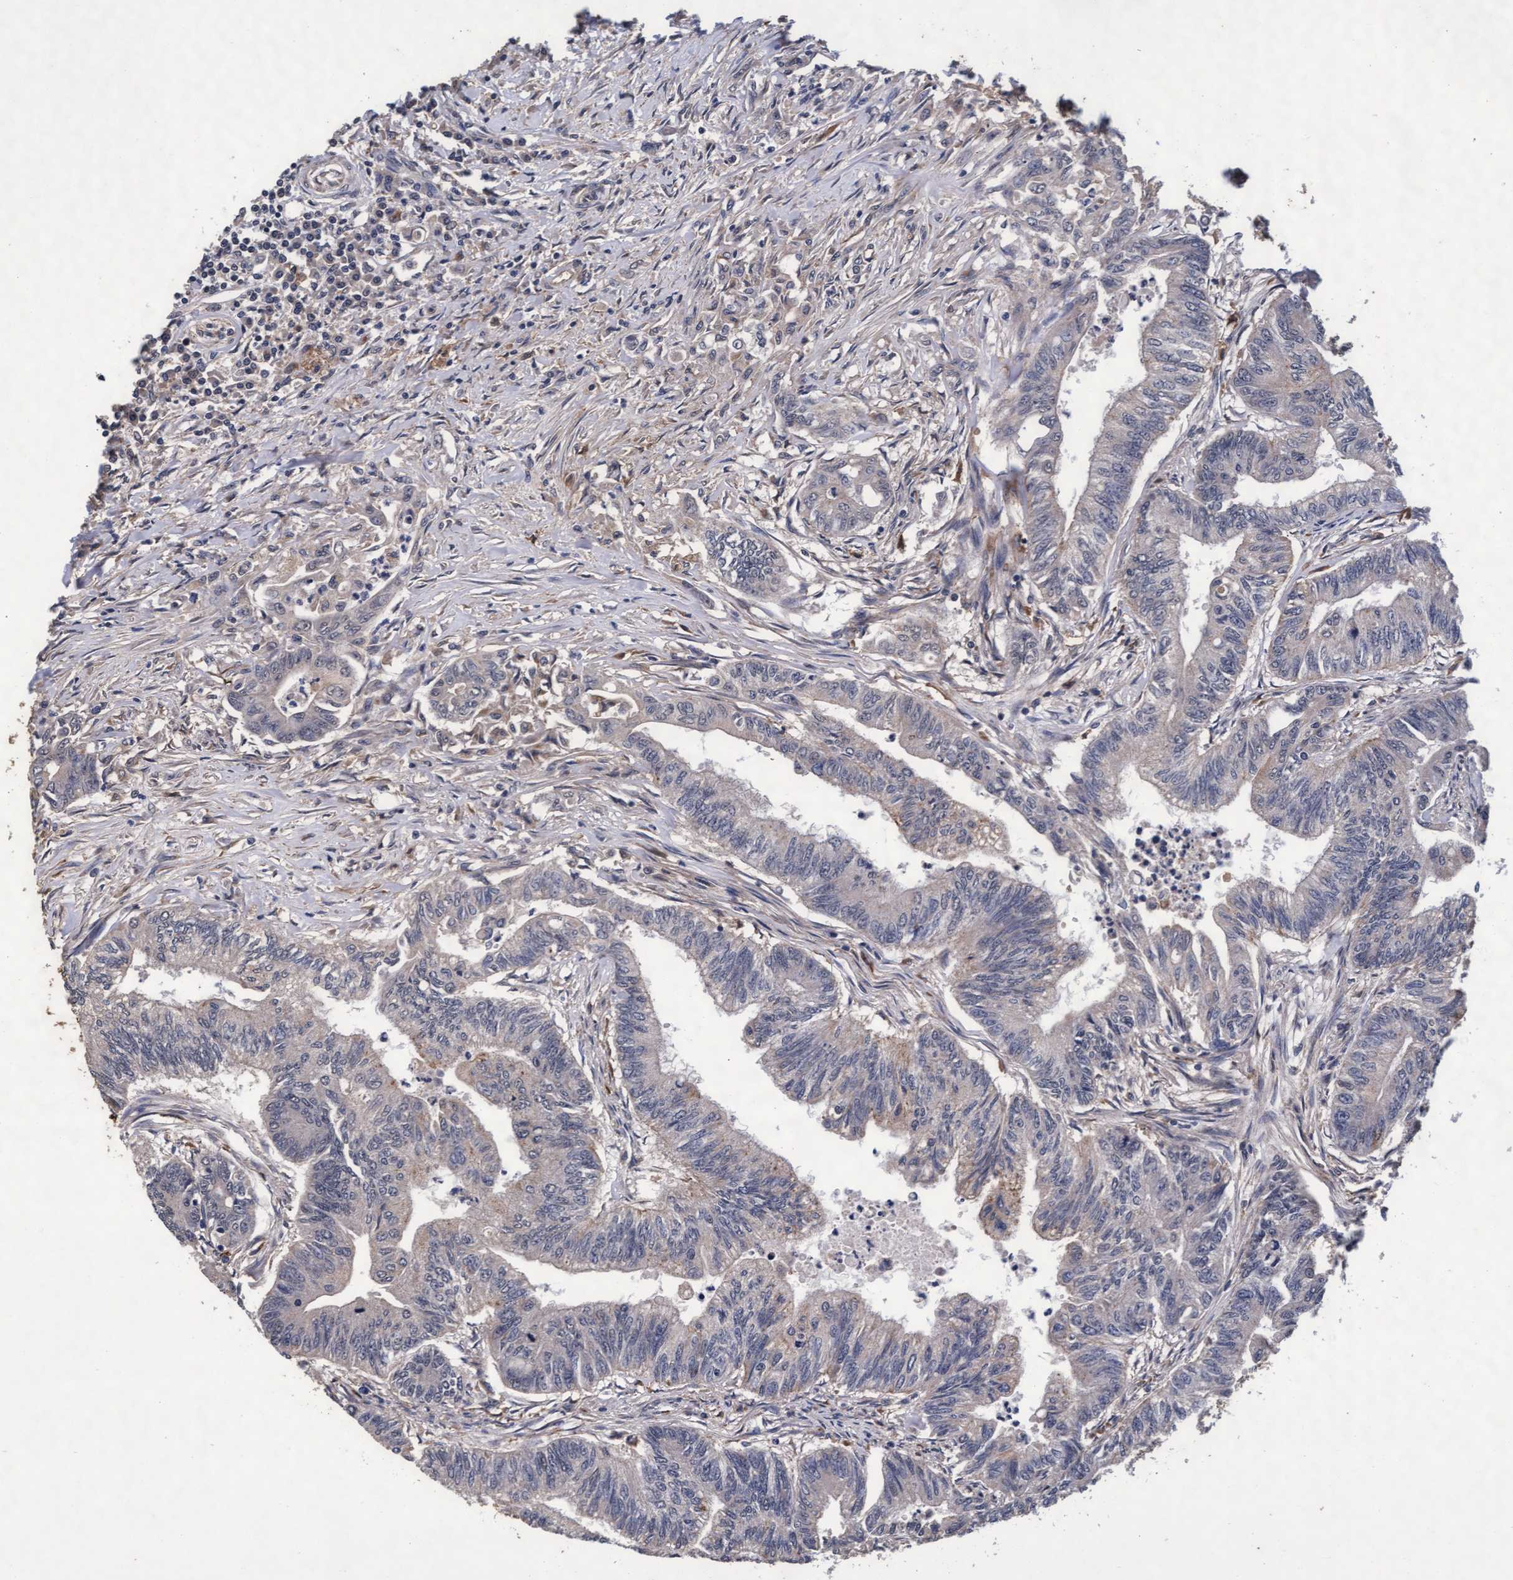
{"staining": {"intensity": "negative", "quantity": "none", "location": "none"}, "tissue": "colorectal cancer", "cell_type": "Tumor cells", "image_type": "cancer", "snomed": [{"axis": "morphology", "description": "Adenoma, NOS"}, {"axis": "morphology", "description": "Adenocarcinoma, NOS"}, {"axis": "topography", "description": "Colon"}], "caption": "Colorectal cancer (adenocarcinoma) was stained to show a protein in brown. There is no significant staining in tumor cells.", "gene": "CPQ", "patient": {"sex": "male", "age": 79}}